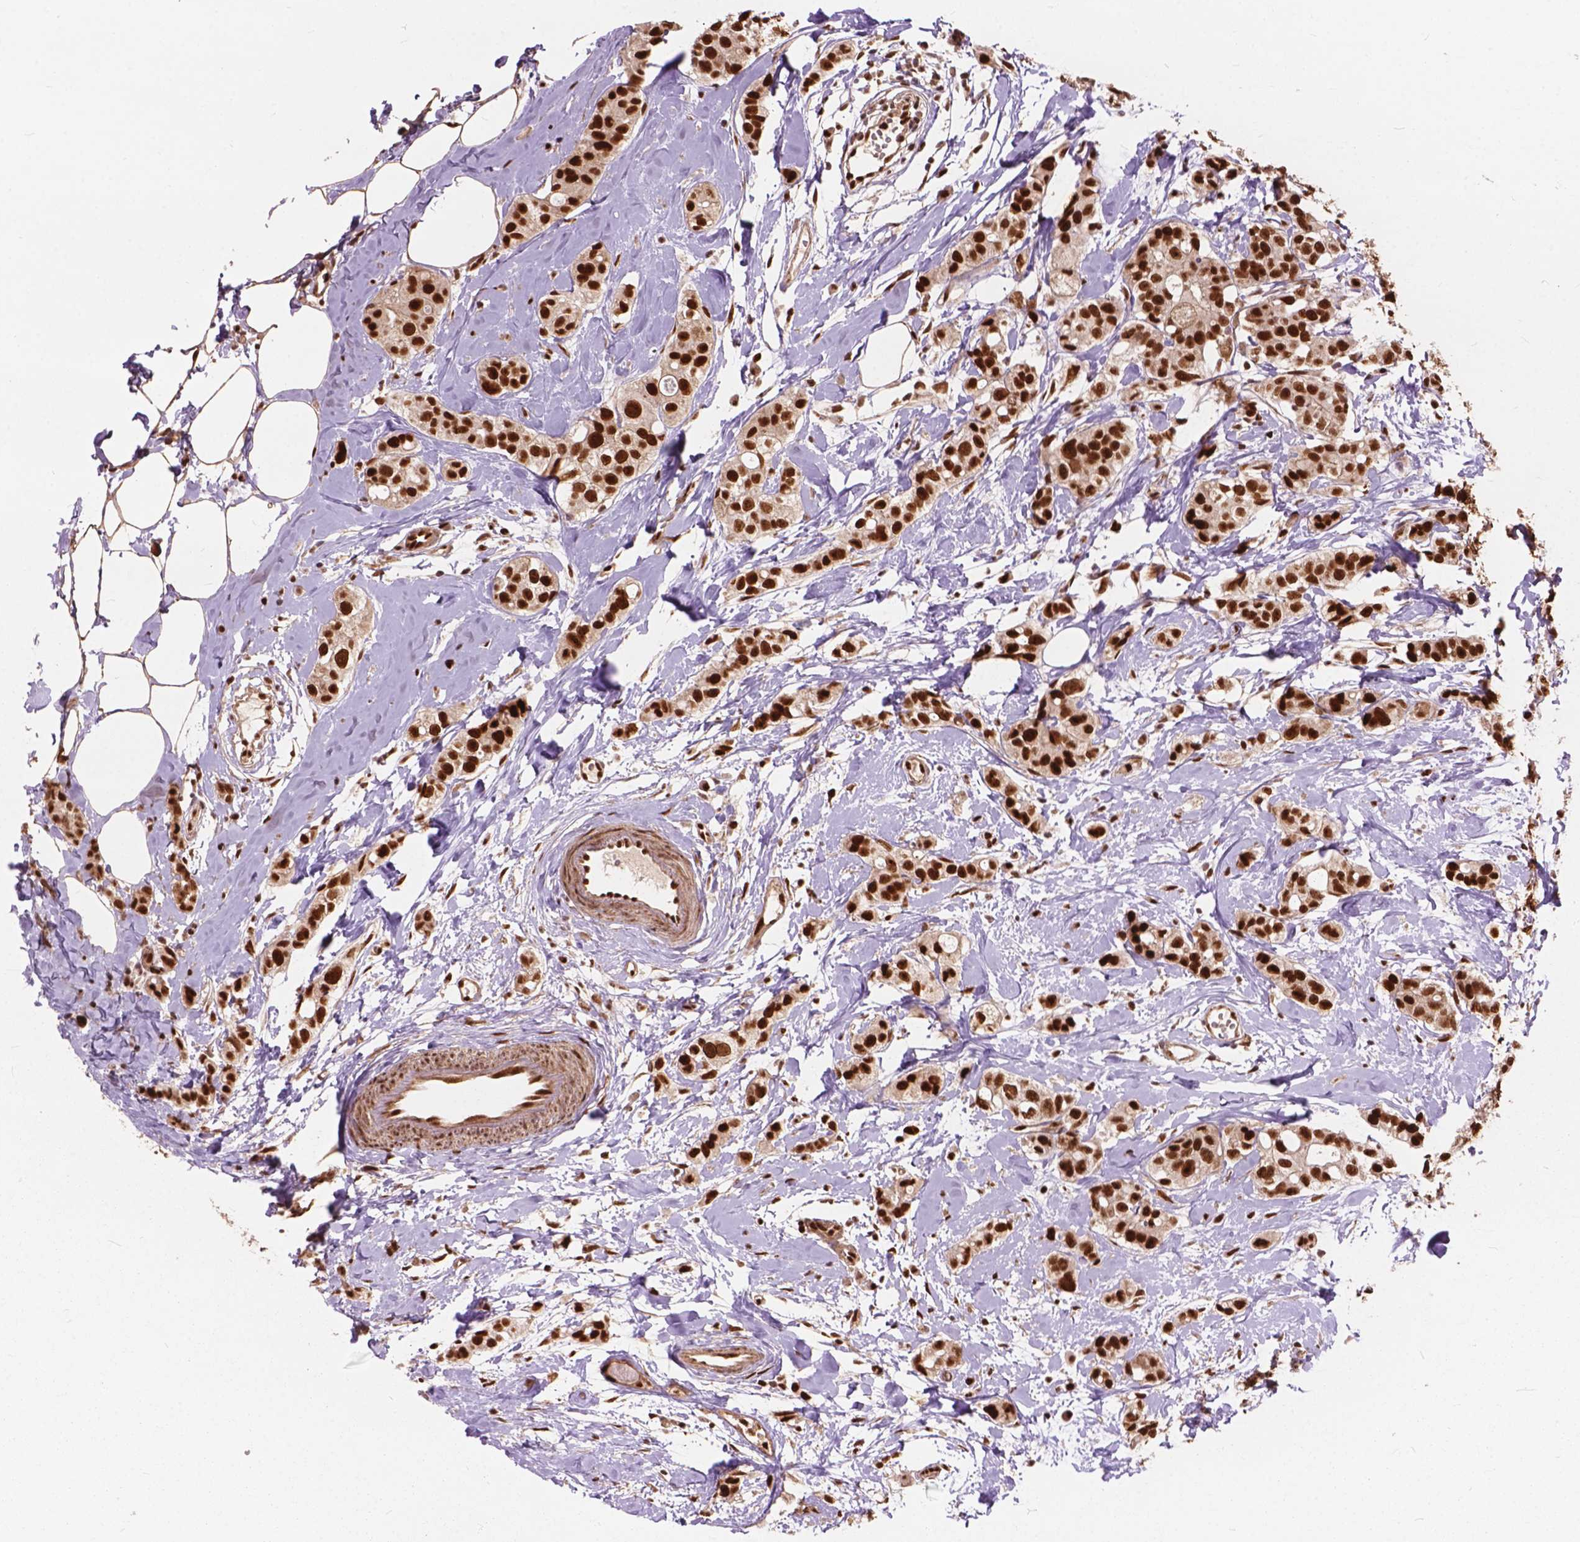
{"staining": {"intensity": "strong", "quantity": ">75%", "location": "nuclear"}, "tissue": "breast cancer", "cell_type": "Tumor cells", "image_type": "cancer", "snomed": [{"axis": "morphology", "description": "Duct carcinoma"}, {"axis": "topography", "description": "Breast"}], "caption": "Brown immunohistochemical staining in human breast intraductal carcinoma displays strong nuclear positivity in approximately >75% of tumor cells. Using DAB (brown) and hematoxylin (blue) stains, captured at high magnification using brightfield microscopy.", "gene": "ANP32B", "patient": {"sex": "female", "age": 40}}